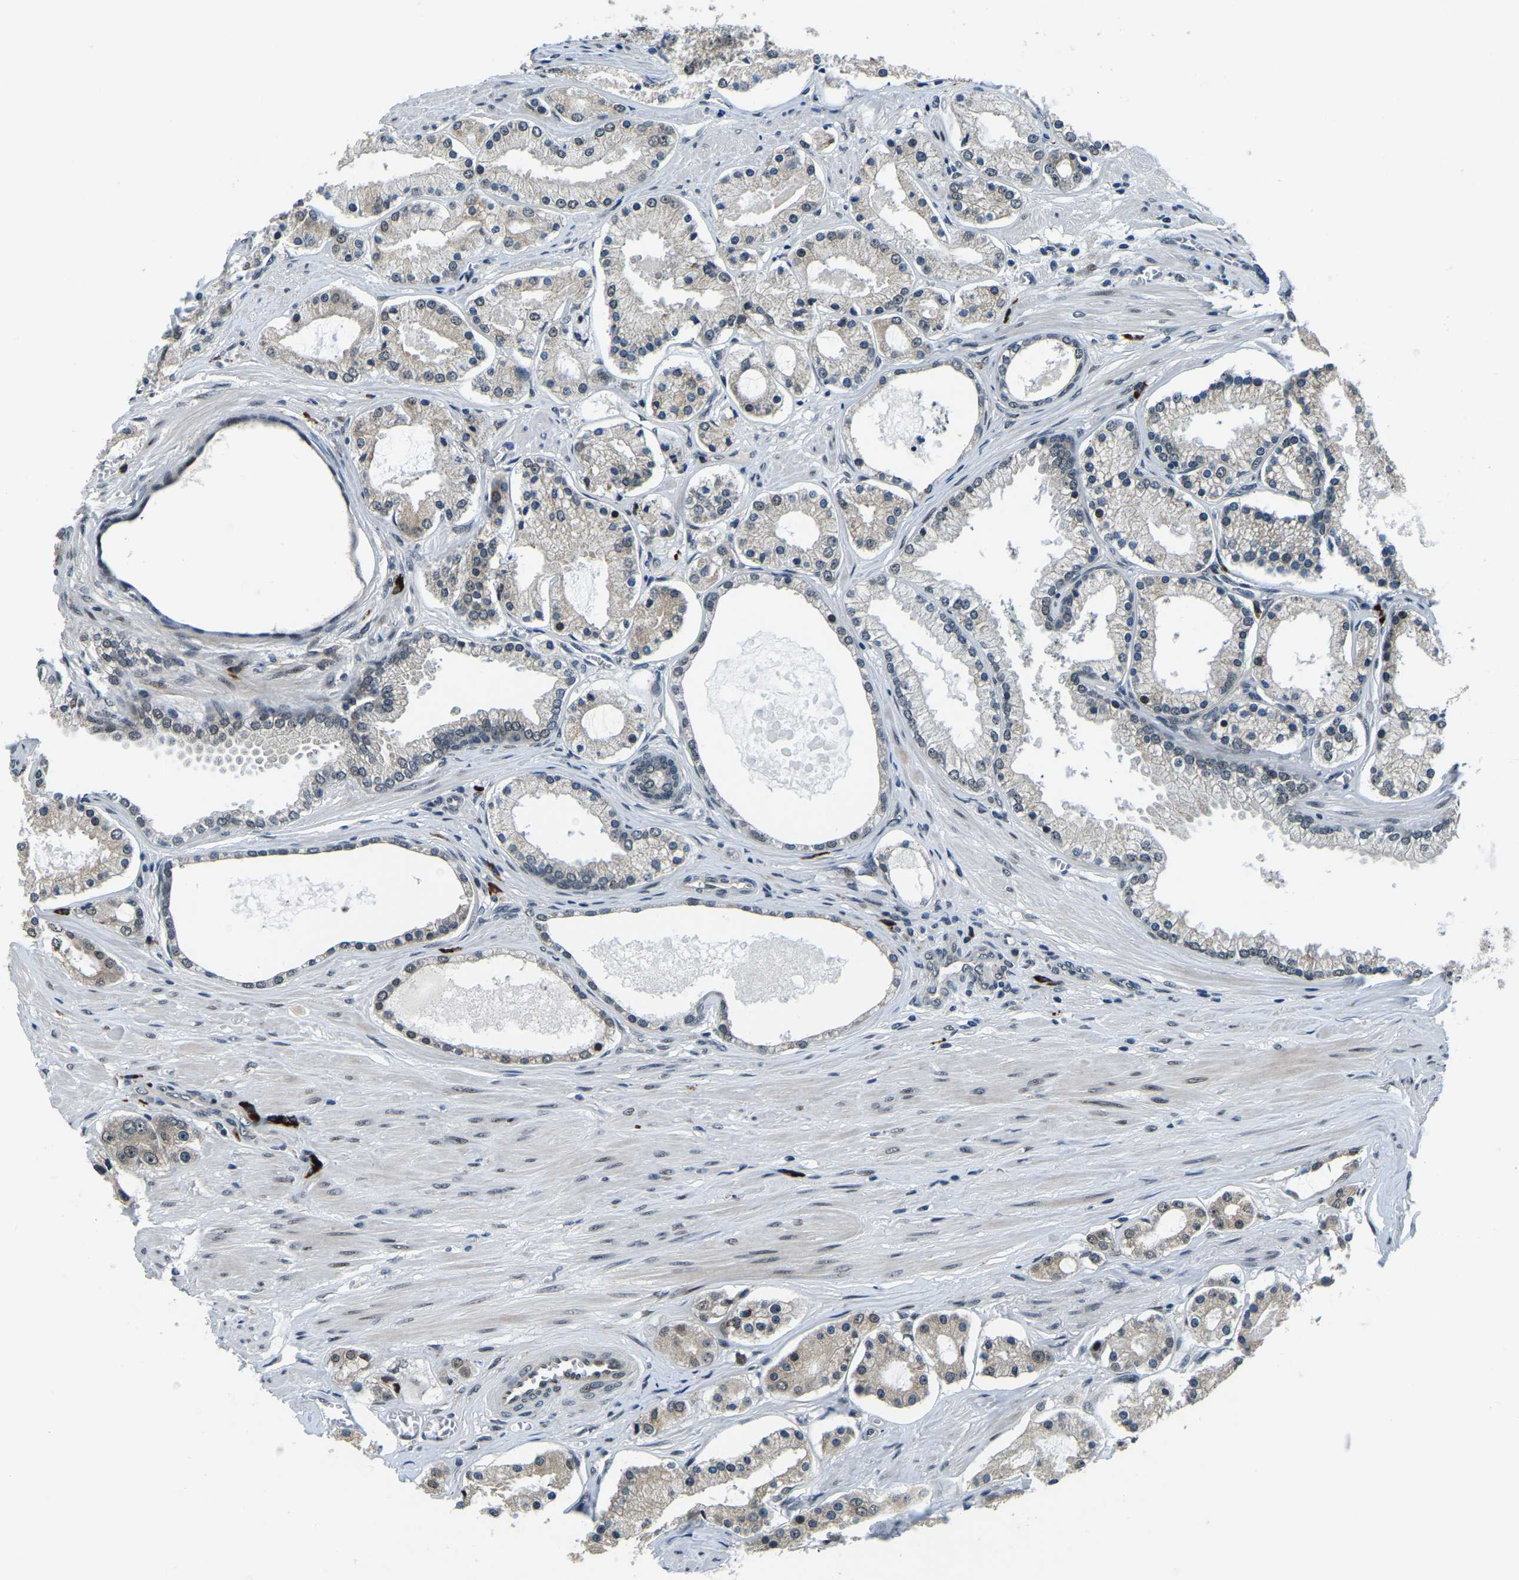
{"staining": {"intensity": "weak", "quantity": "25%-75%", "location": "cytoplasmic/membranous"}, "tissue": "prostate cancer", "cell_type": "Tumor cells", "image_type": "cancer", "snomed": [{"axis": "morphology", "description": "Adenocarcinoma, High grade"}, {"axis": "topography", "description": "Prostate"}], "caption": "This is an image of immunohistochemistry (IHC) staining of prostate cancer, which shows weak positivity in the cytoplasmic/membranous of tumor cells.", "gene": "ING2", "patient": {"sex": "male", "age": 66}}